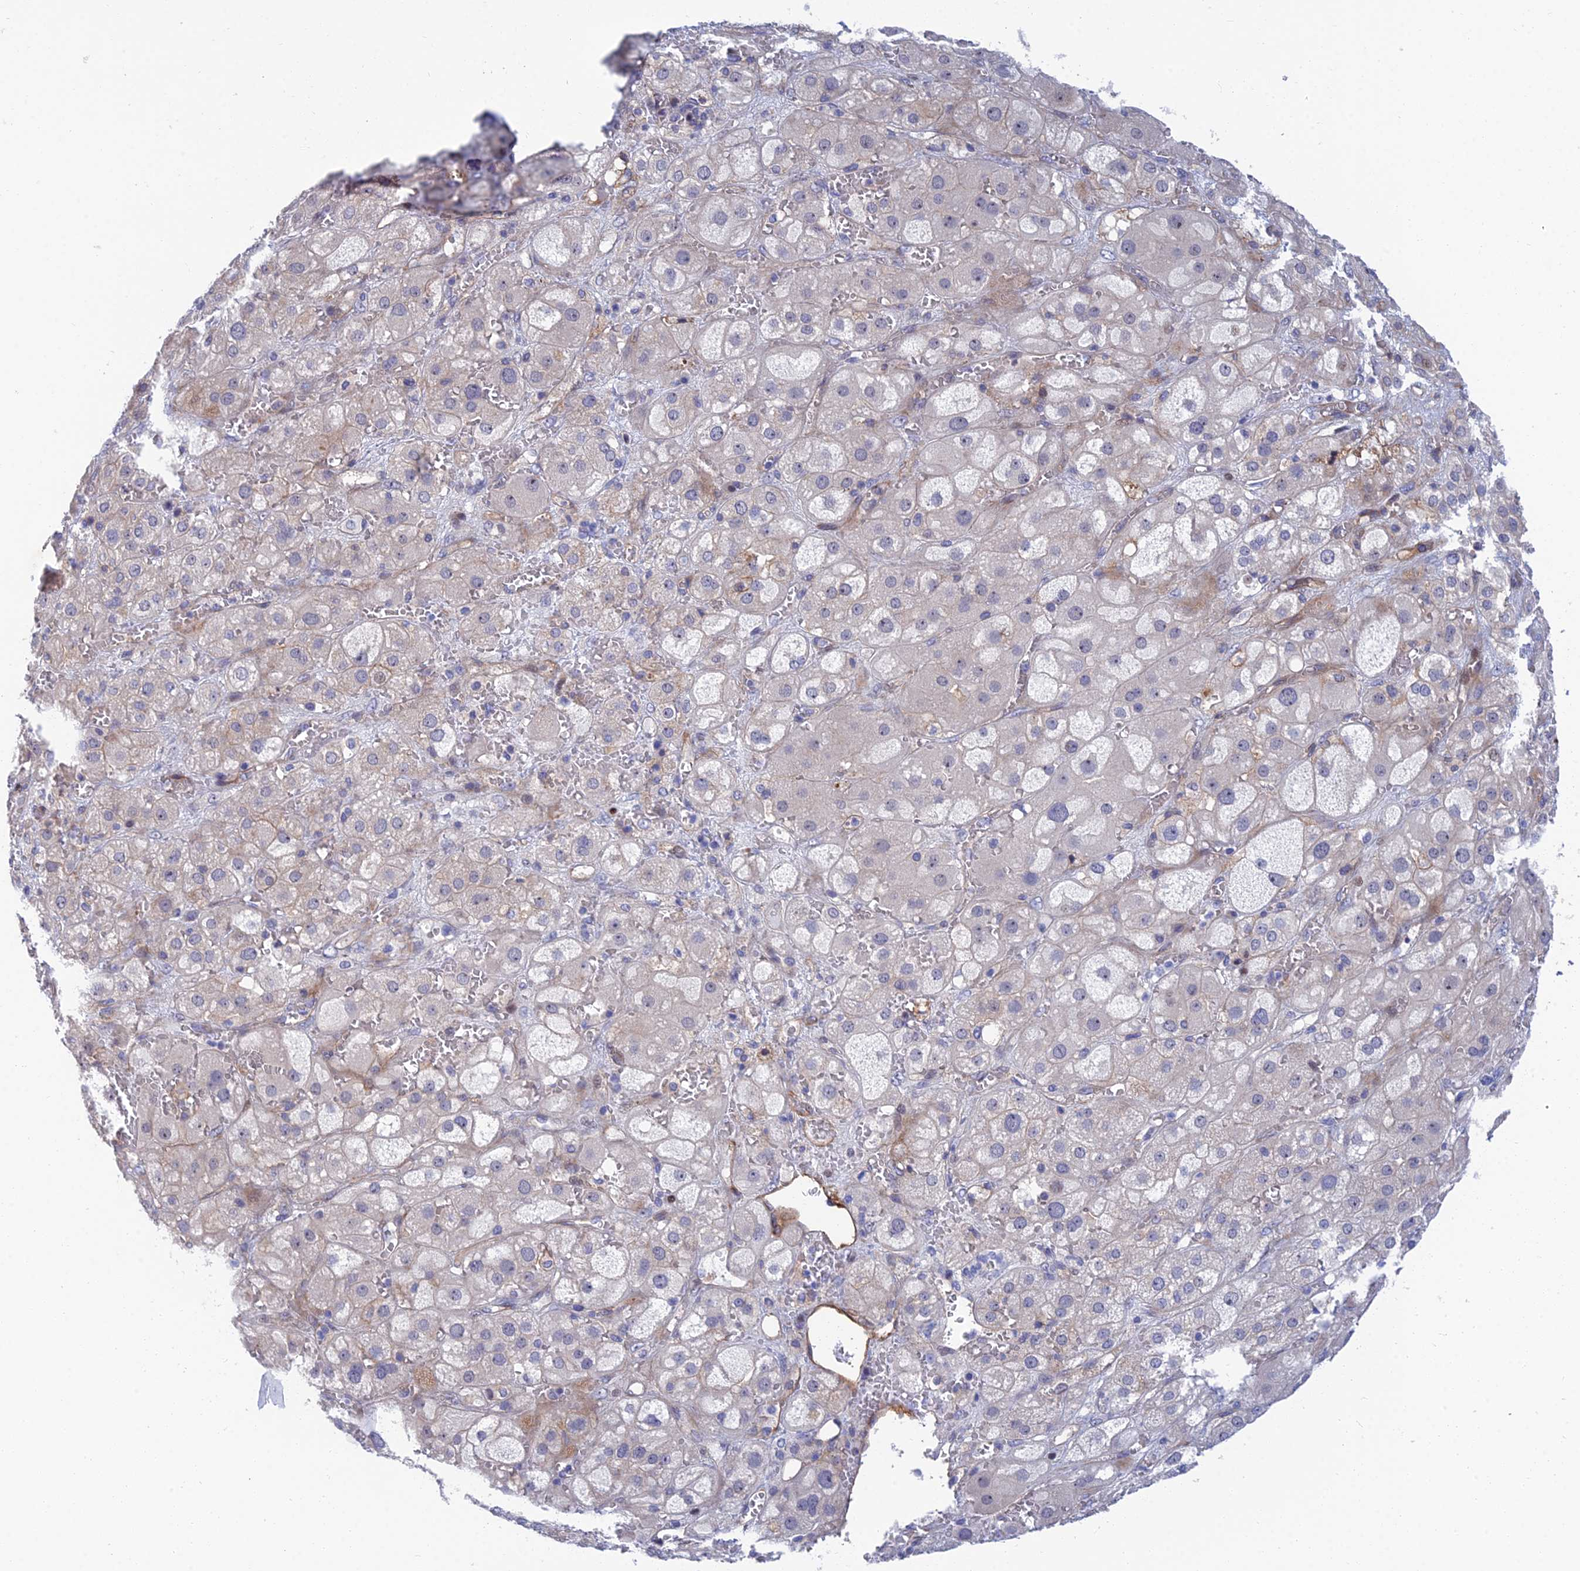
{"staining": {"intensity": "moderate", "quantity": "<25%", "location": "cytoplasmic/membranous,nuclear"}, "tissue": "adrenal gland", "cell_type": "Glandular cells", "image_type": "normal", "snomed": [{"axis": "morphology", "description": "Normal tissue, NOS"}, {"axis": "topography", "description": "Adrenal gland"}], "caption": "Brown immunohistochemical staining in unremarkable human adrenal gland exhibits moderate cytoplasmic/membranous,nuclear staining in approximately <25% of glandular cells. (DAB (3,3'-diaminobenzidine) IHC with brightfield microscopy, high magnification).", "gene": "TRIM43B", "patient": {"sex": "female", "age": 47}}